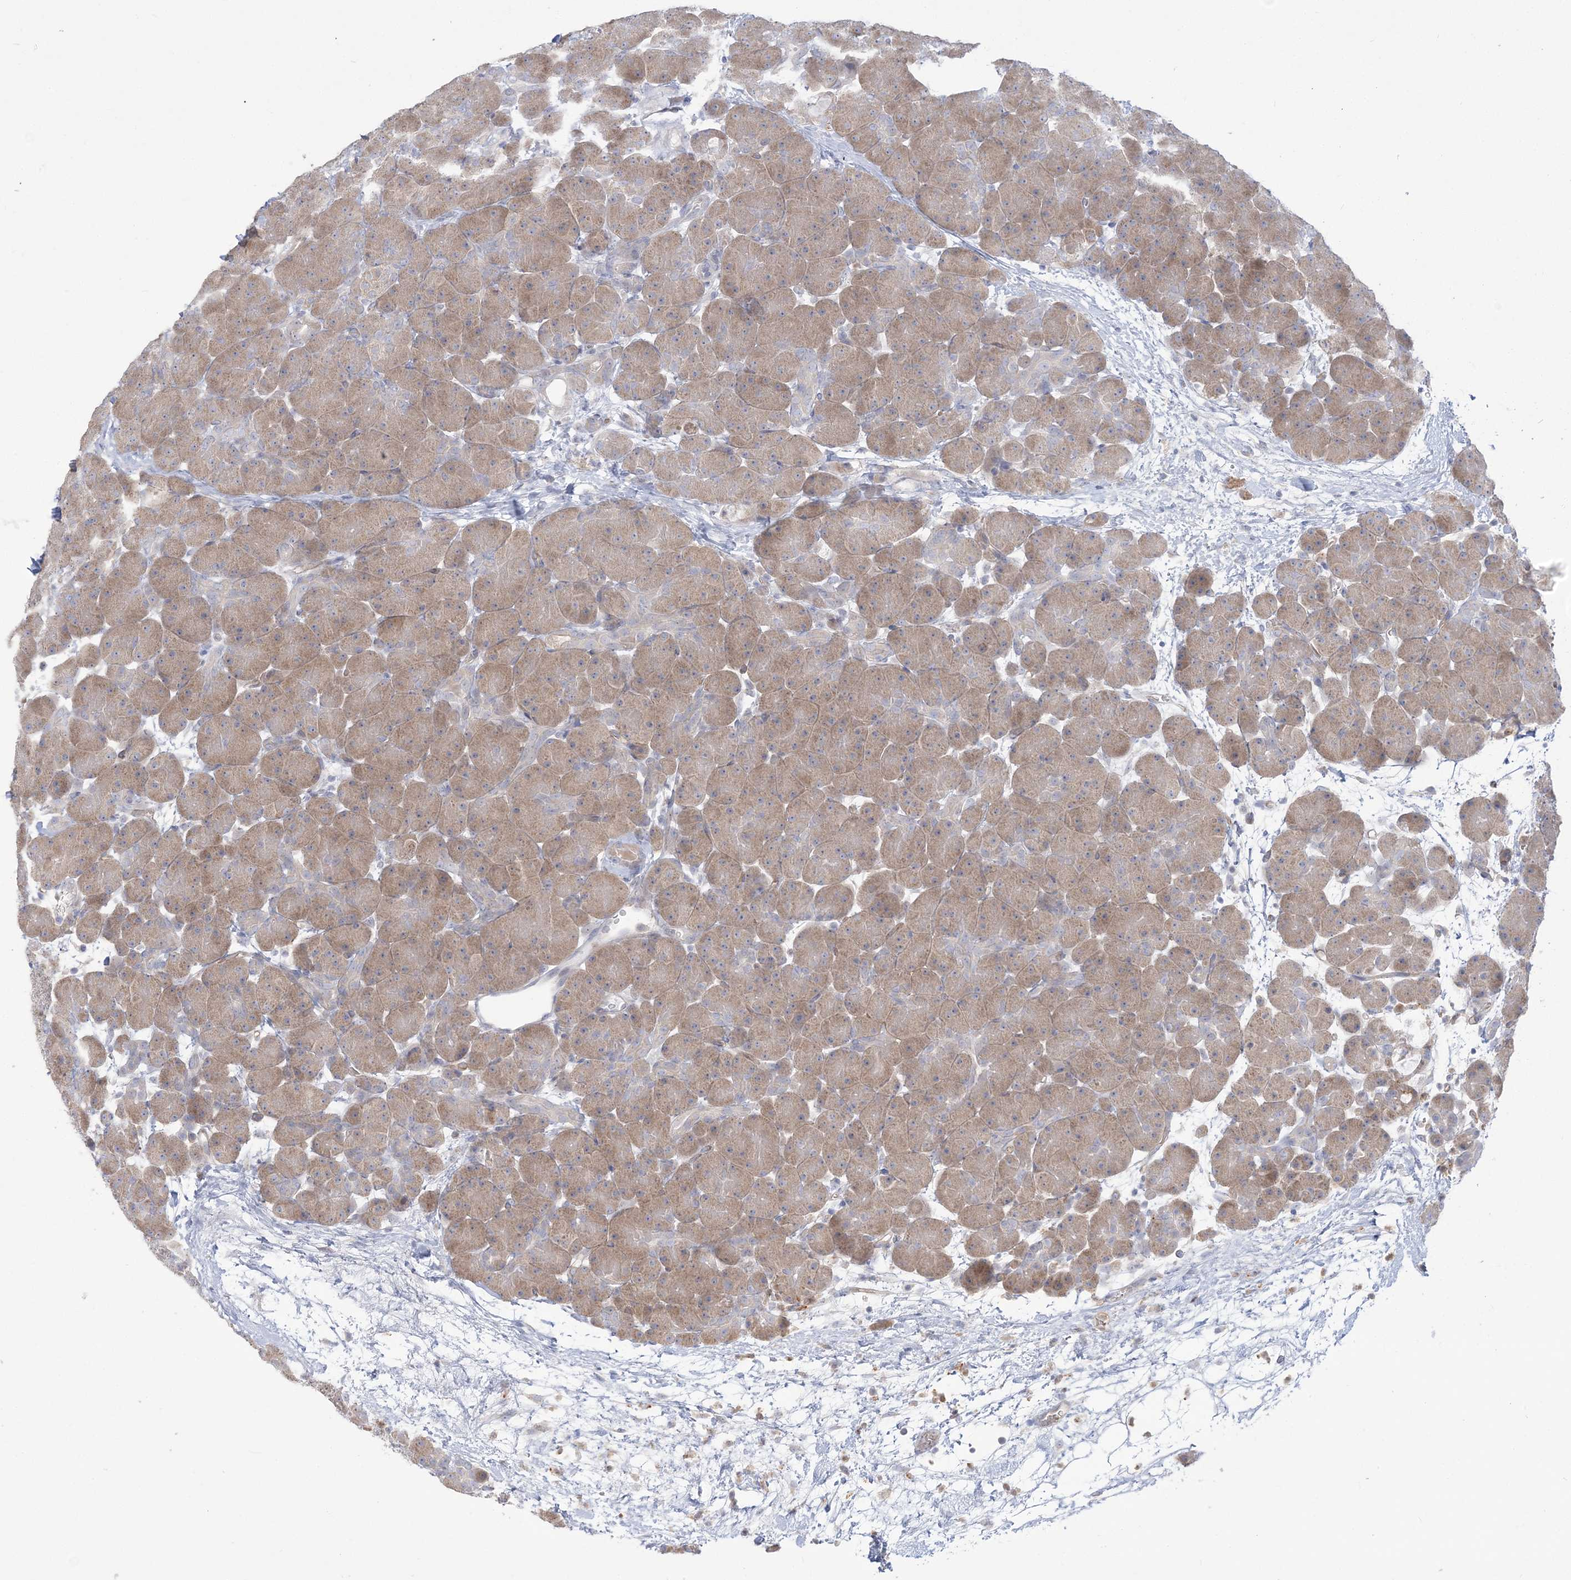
{"staining": {"intensity": "moderate", "quantity": ">75%", "location": "cytoplasmic/membranous"}, "tissue": "pancreas", "cell_type": "Exocrine glandular cells", "image_type": "normal", "snomed": [{"axis": "morphology", "description": "Normal tissue, NOS"}, {"axis": "topography", "description": "Pancreas"}], "caption": "This histopathology image displays unremarkable pancreas stained with IHC to label a protein in brown. The cytoplasmic/membranous of exocrine glandular cells show moderate positivity for the protein. Nuclei are counter-stained blue.", "gene": "FARSB", "patient": {"sex": "male", "age": 66}}